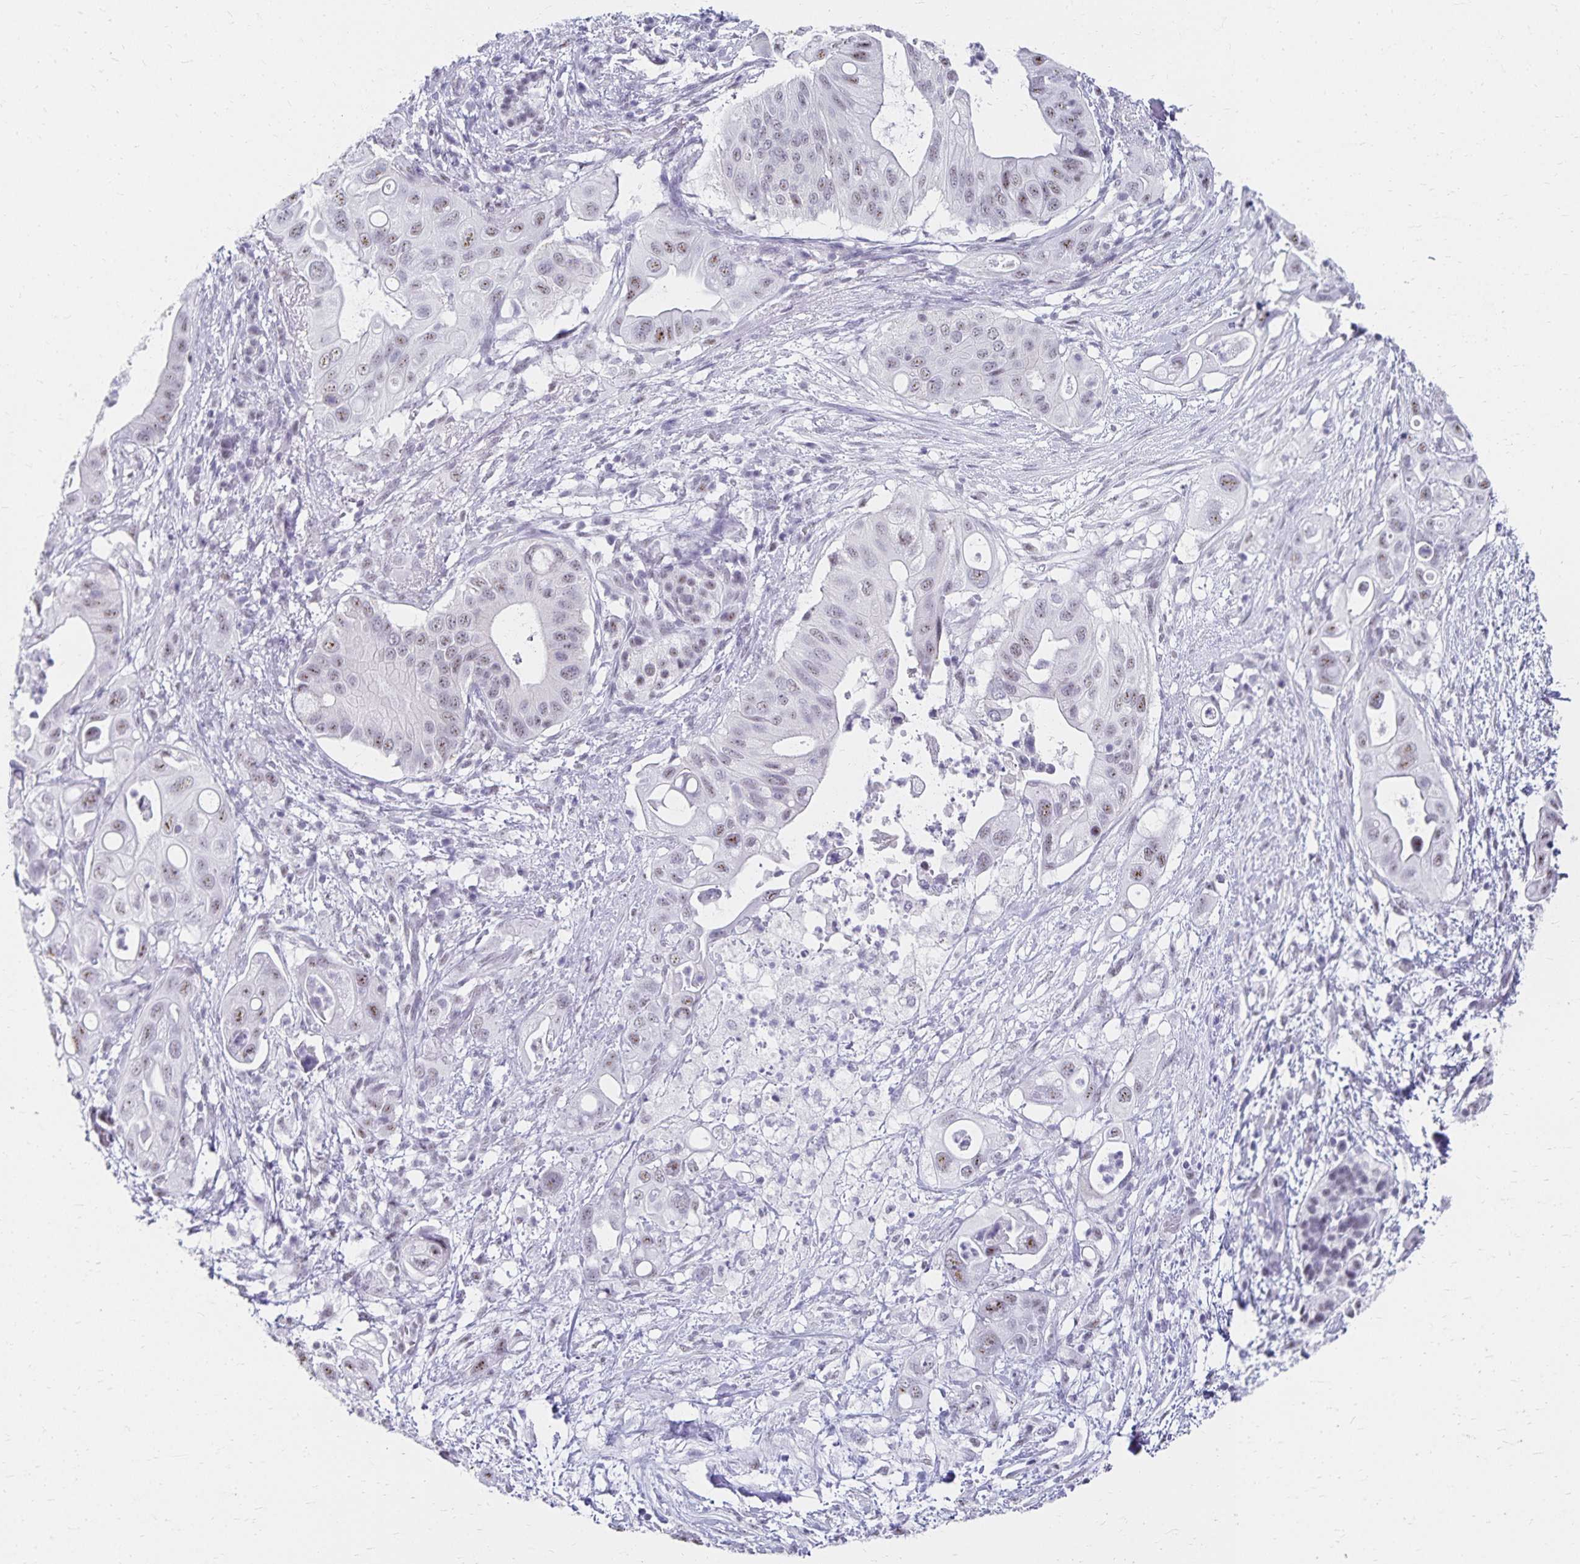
{"staining": {"intensity": "weak", "quantity": "<25%", "location": "nuclear"}, "tissue": "pancreatic cancer", "cell_type": "Tumor cells", "image_type": "cancer", "snomed": [{"axis": "morphology", "description": "Adenocarcinoma, NOS"}, {"axis": "topography", "description": "Pancreas"}], "caption": "Immunohistochemistry photomicrograph of pancreatic cancer (adenocarcinoma) stained for a protein (brown), which demonstrates no staining in tumor cells.", "gene": "C20orf85", "patient": {"sex": "female", "age": 72}}